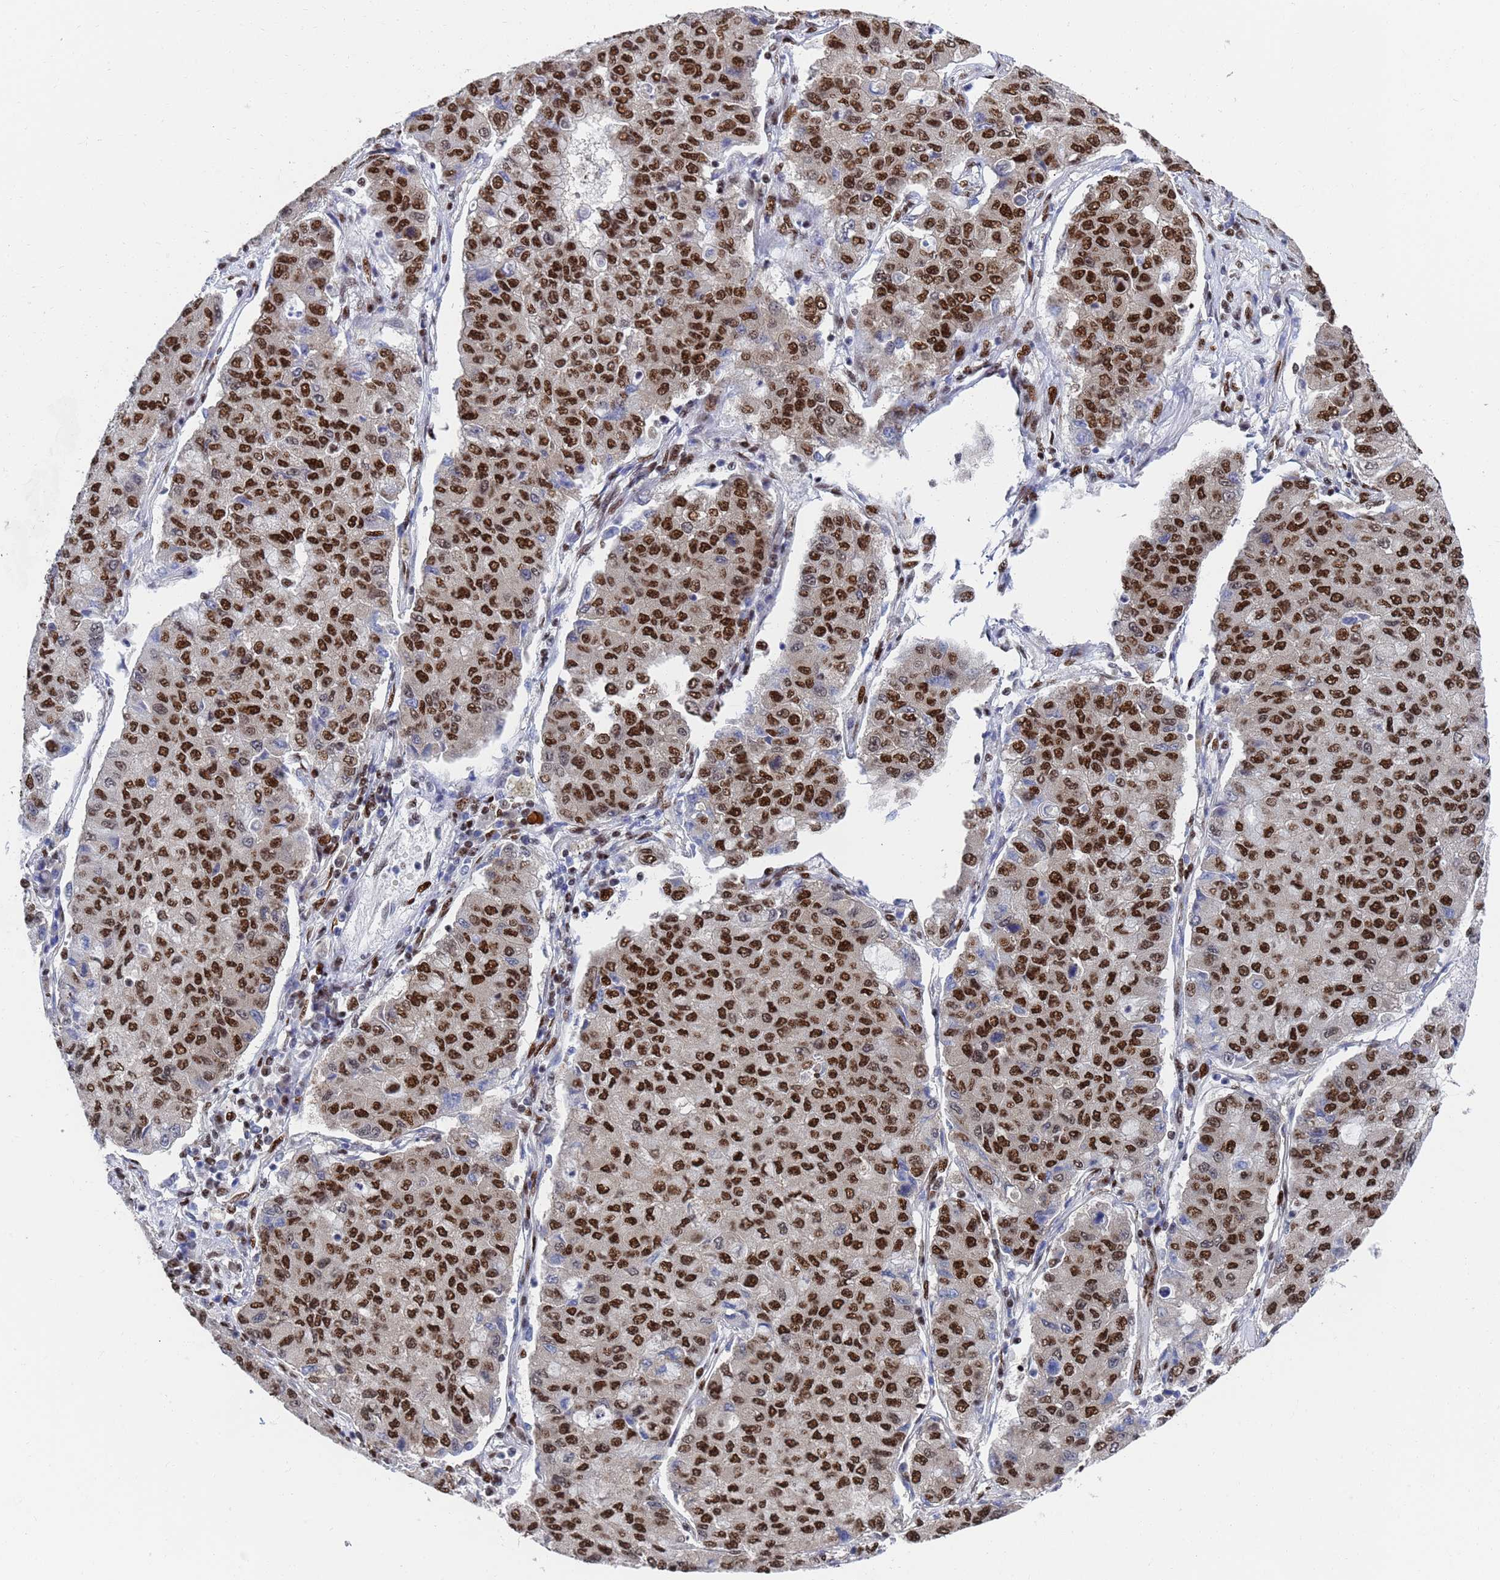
{"staining": {"intensity": "strong", "quantity": ">75%", "location": "nuclear"}, "tissue": "lung cancer", "cell_type": "Tumor cells", "image_type": "cancer", "snomed": [{"axis": "morphology", "description": "Squamous cell carcinoma, NOS"}, {"axis": "topography", "description": "Lung"}], "caption": "Brown immunohistochemical staining in lung squamous cell carcinoma reveals strong nuclear expression in approximately >75% of tumor cells.", "gene": "AP5Z1", "patient": {"sex": "male", "age": 74}}